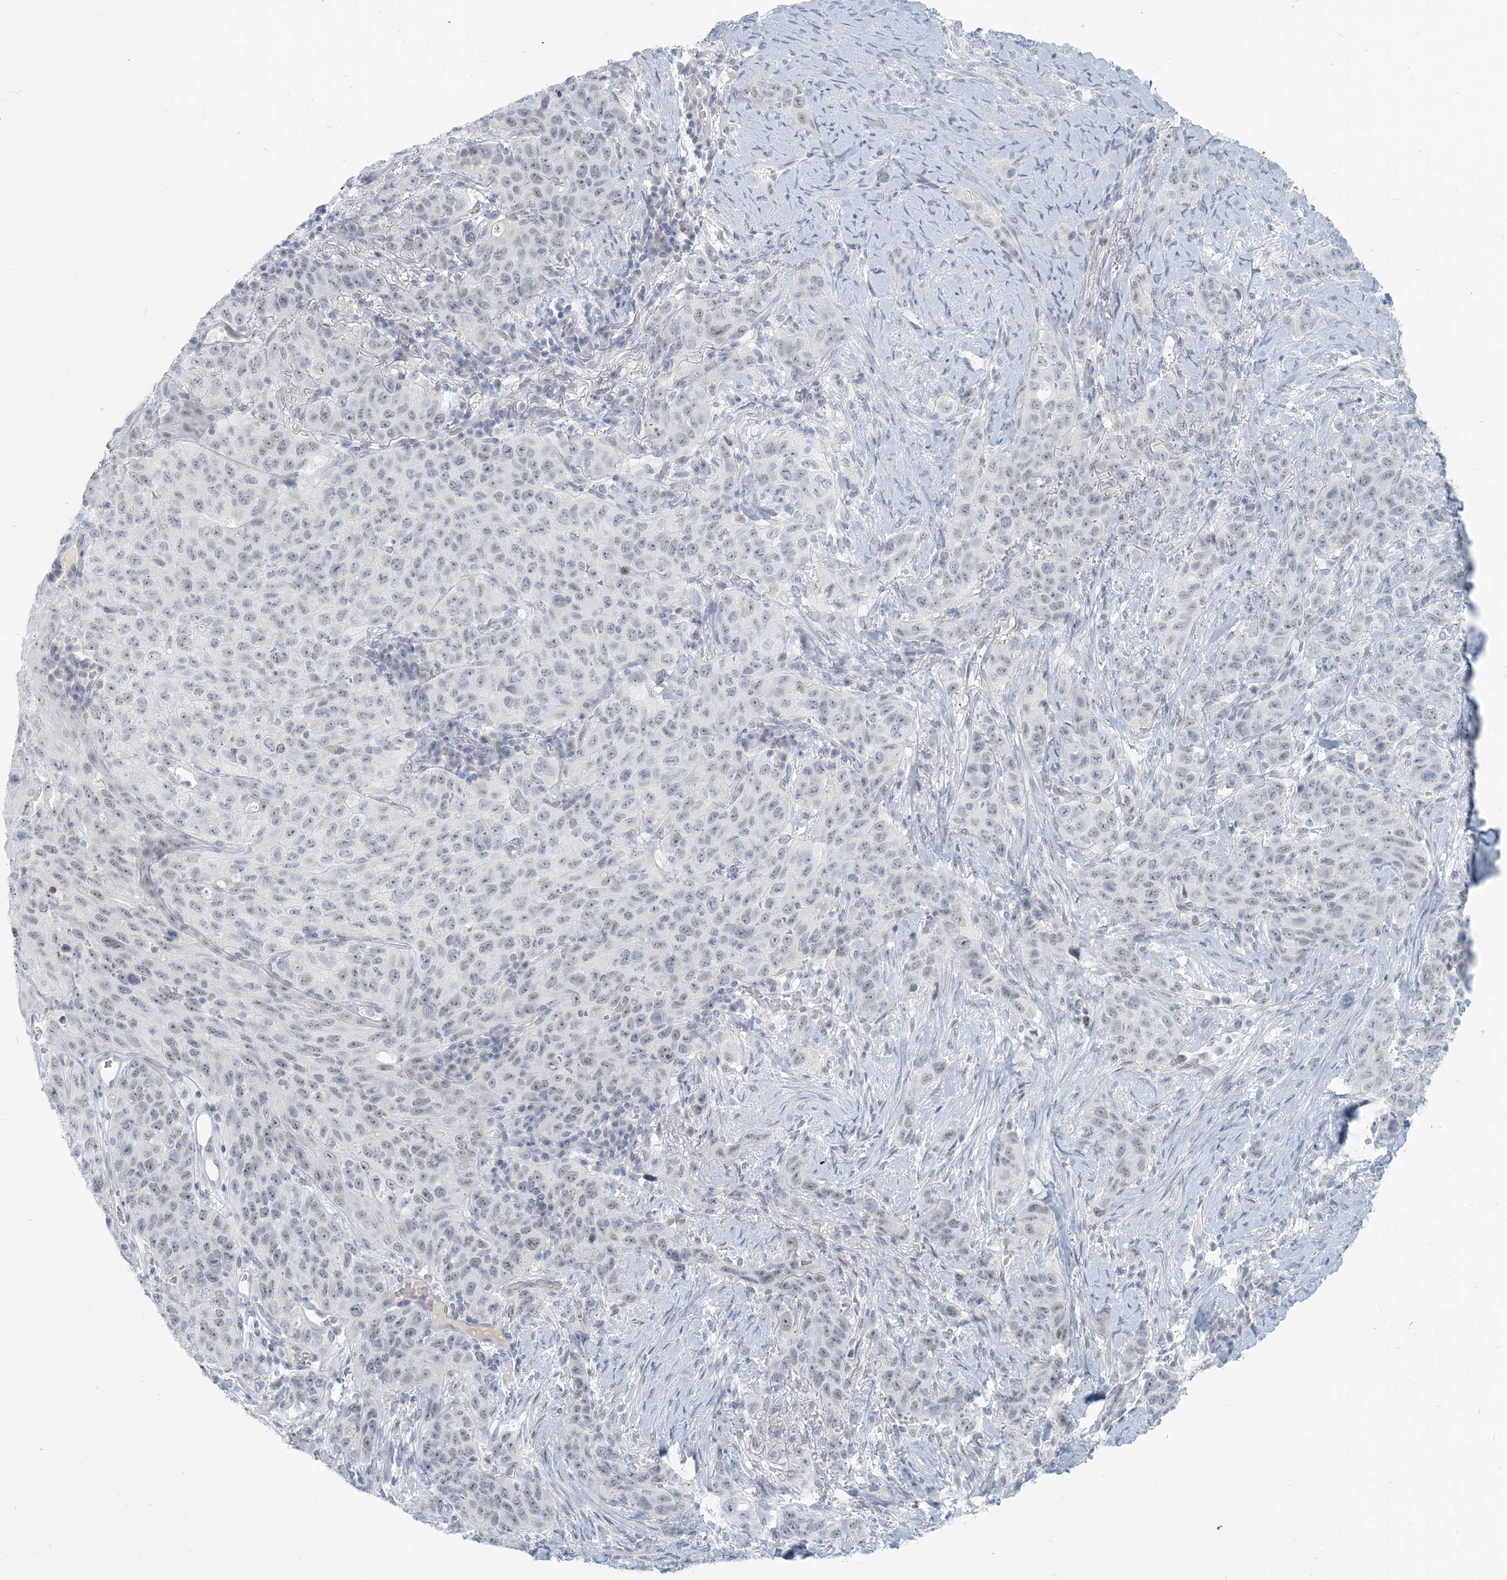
{"staining": {"intensity": "negative", "quantity": "none", "location": "none"}, "tissue": "stomach cancer", "cell_type": "Tumor cells", "image_type": "cancer", "snomed": [{"axis": "morphology", "description": "Adenocarcinoma, NOS"}, {"axis": "topography", "description": "Stomach"}], "caption": "Tumor cells show no significant protein expression in stomach cancer.", "gene": "SCML1", "patient": {"sex": "male", "age": 48}}